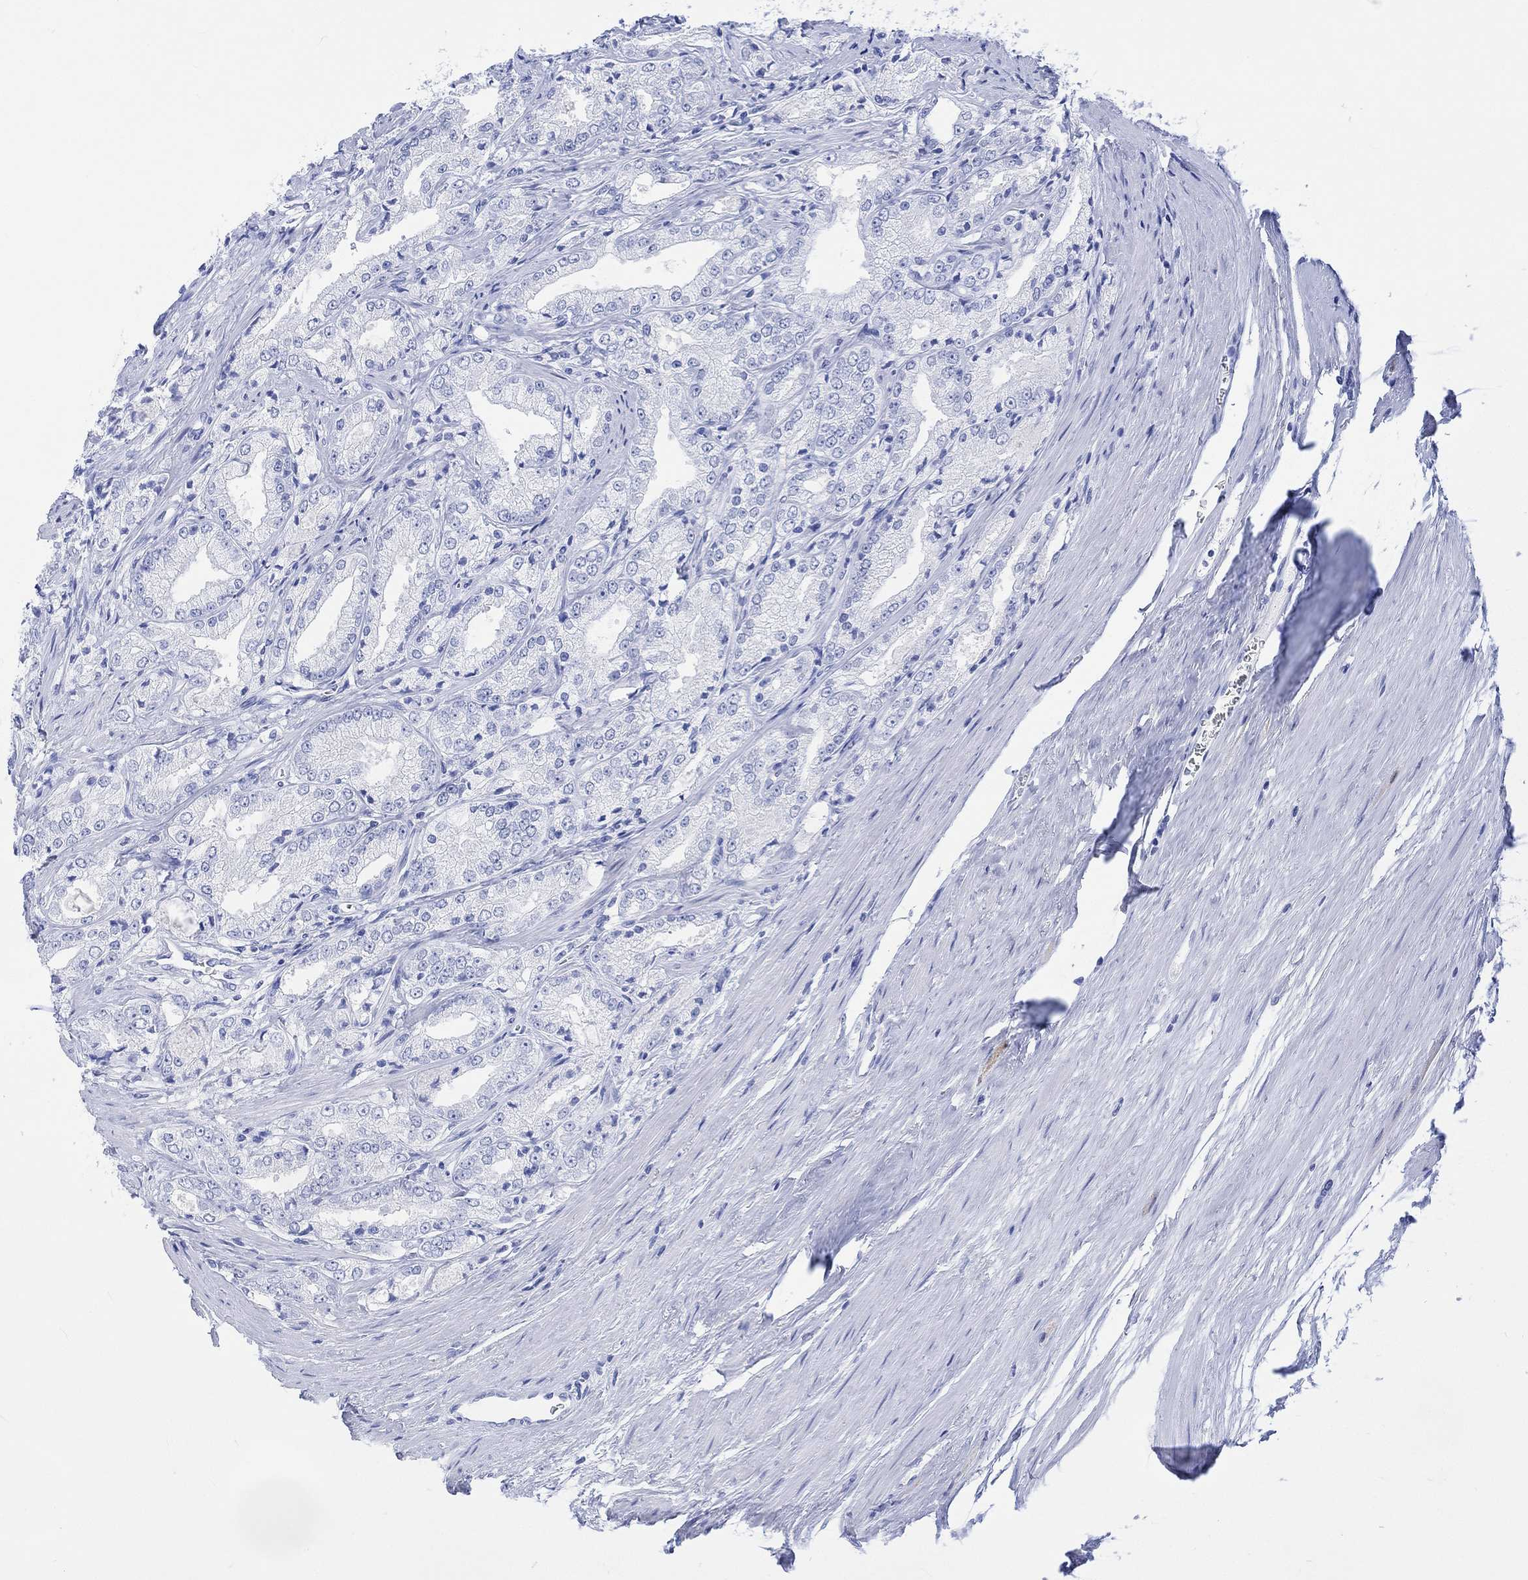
{"staining": {"intensity": "negative", "quantity": "none", "location": "none"}, "tissue": "prostate cancer", "cell_type": "Tumor cells", "image_type": "cancer", "snomed": [{"axis": "morphology", "description": "Adenocarcinoma, NOS"}, {"axis": "morphology", "description": "Adenocarcinoma, High grade"}, {"axis": "topography", "description": "Prostate"}], "caption": "This is a histopathology image of immunohistochemistry (IHC) staining of prostate adenocarcinoma, which shows no staining in tumor cells.", "gene": "CELF4", "patient": {"sex": "male", "age": 70}}